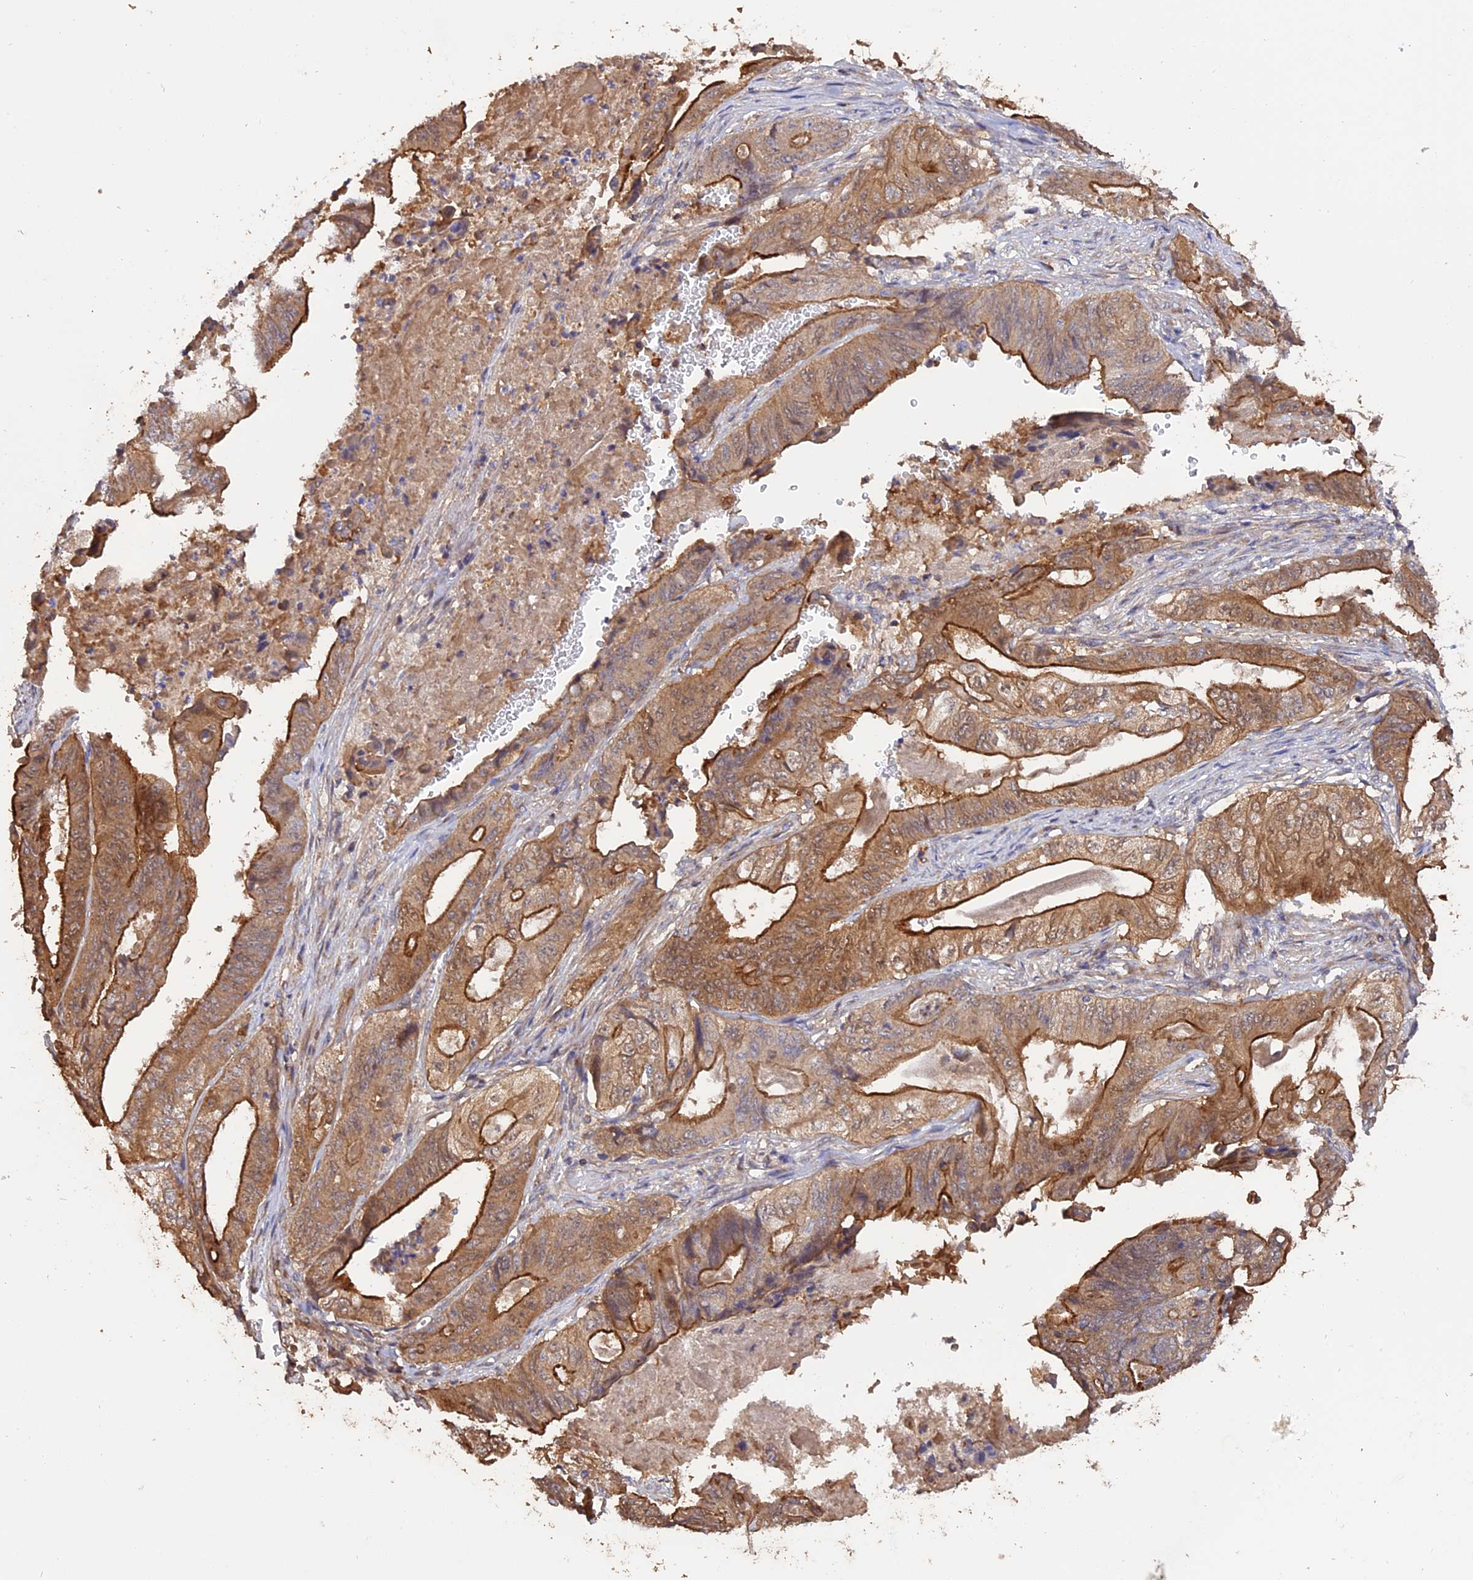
{"staining": {"intensity": "moderate", "quantity": ">75%", "location": "cytoplasmic/membranous"}, "tissue": "stomach cancer", "cell_type": "Tumor cells", "image_type": "cancer", "snomed": [{"axis": "morphology", "description": "Adenocarcinoma, NOS"}, {"axis": "topography", "description": "Stomach"}], "caption": "Immunohistochemistry (IHC) micrograph of human stomach cancer (adenocarcinoma) stained for a protein (brown), which displays medium levels of moderate cytoplasmic/membranous expression in about >75% of tumor cells.", "gene": "RASAL1", "patient": {"sex": "female", "age": 73}}